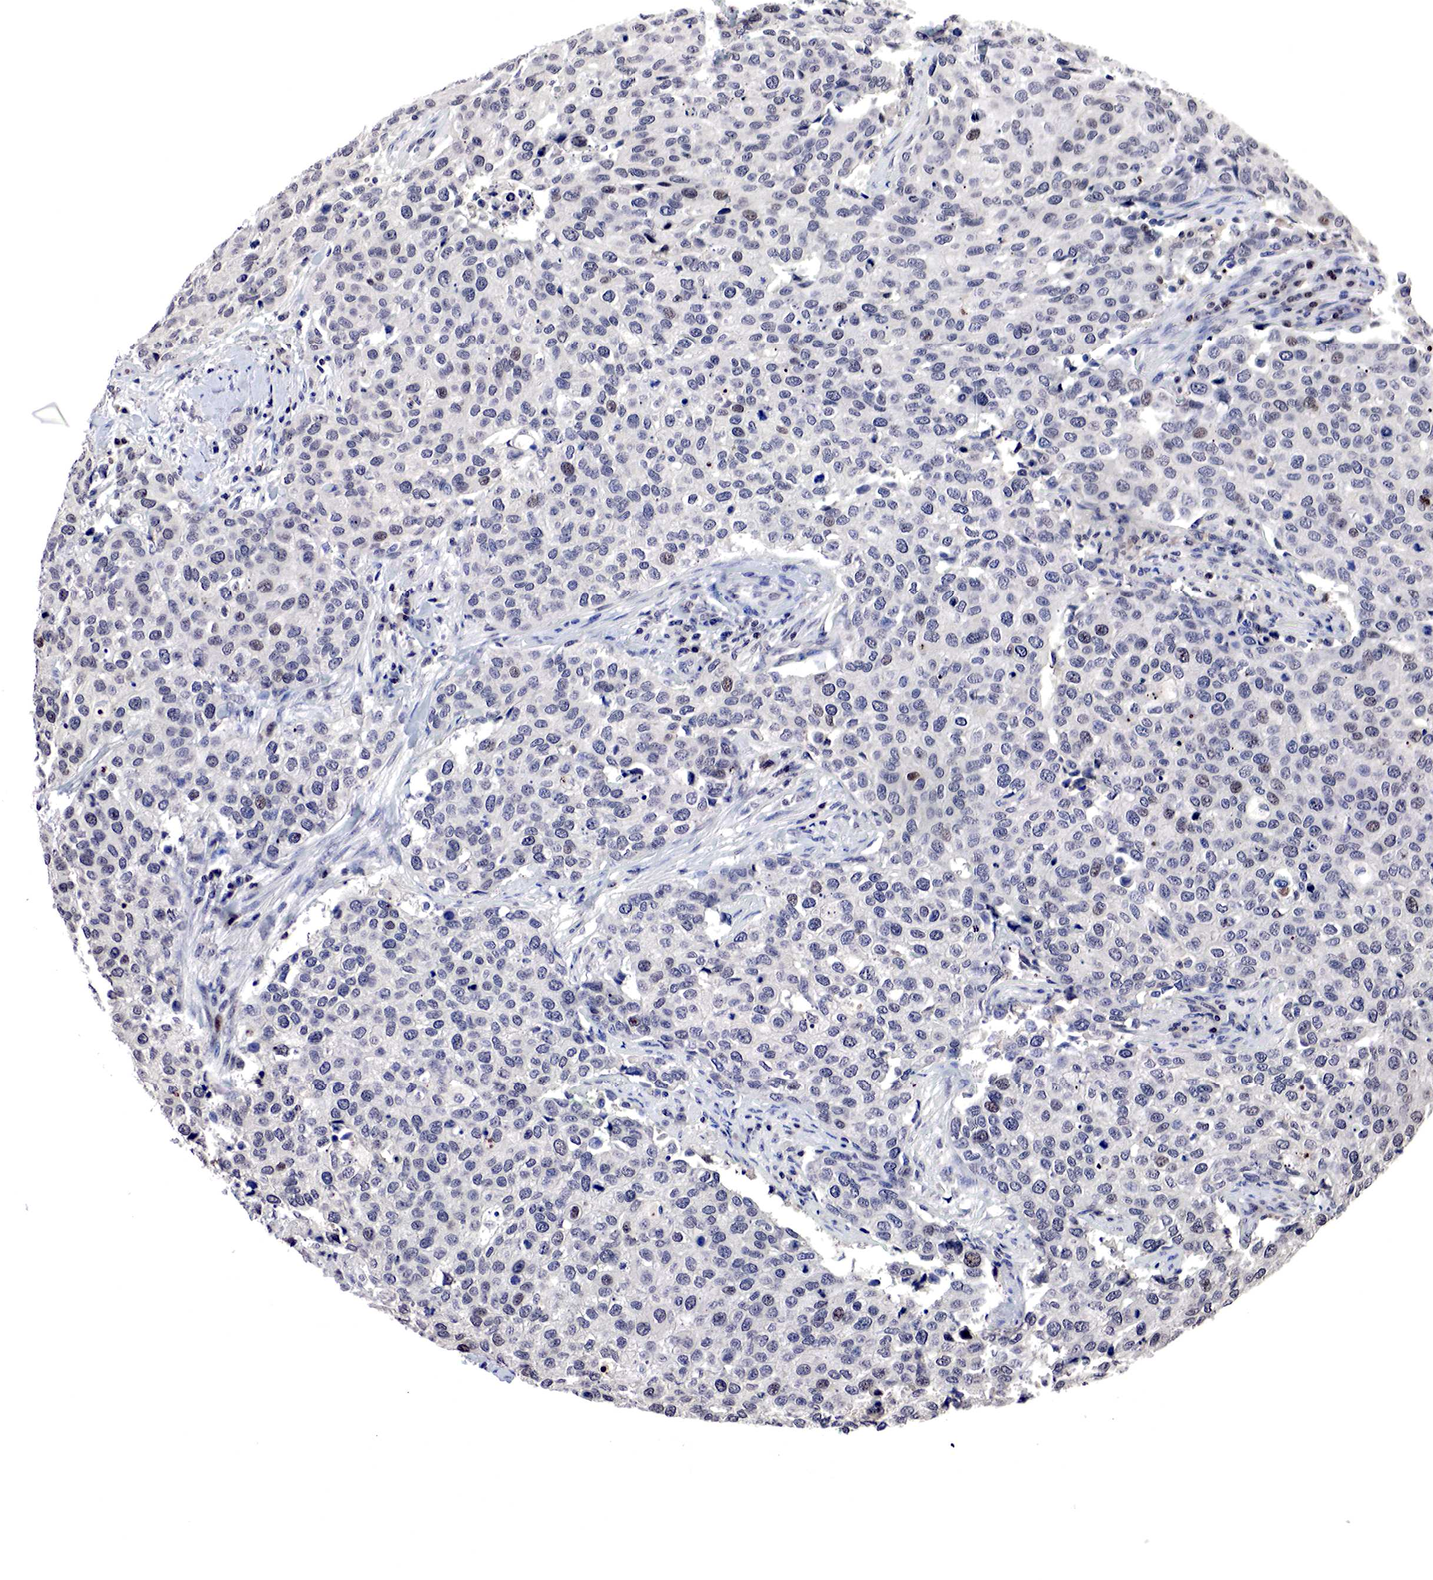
{"staining": {"intensity": "negative", "quantity": "none", "location": "none"}, "tissue": "cervical cancer", "cell_type": "Tumor cells", "image_type": "cancer", "snomed": [{"axis": "morphology", "description": "Squamous cell carcinoma, NOS"}, {"axis": "topography", "description": "Cervix"}], "caption": "Immunohistochemical staining of human cervical cancer displays no significant positivity in tumor cells. (Immunohistochemistry (ihc), brightfield microscopy, high magnification).", "gene": "DACH2", "patient": {"sex": "female", "age": 54}}